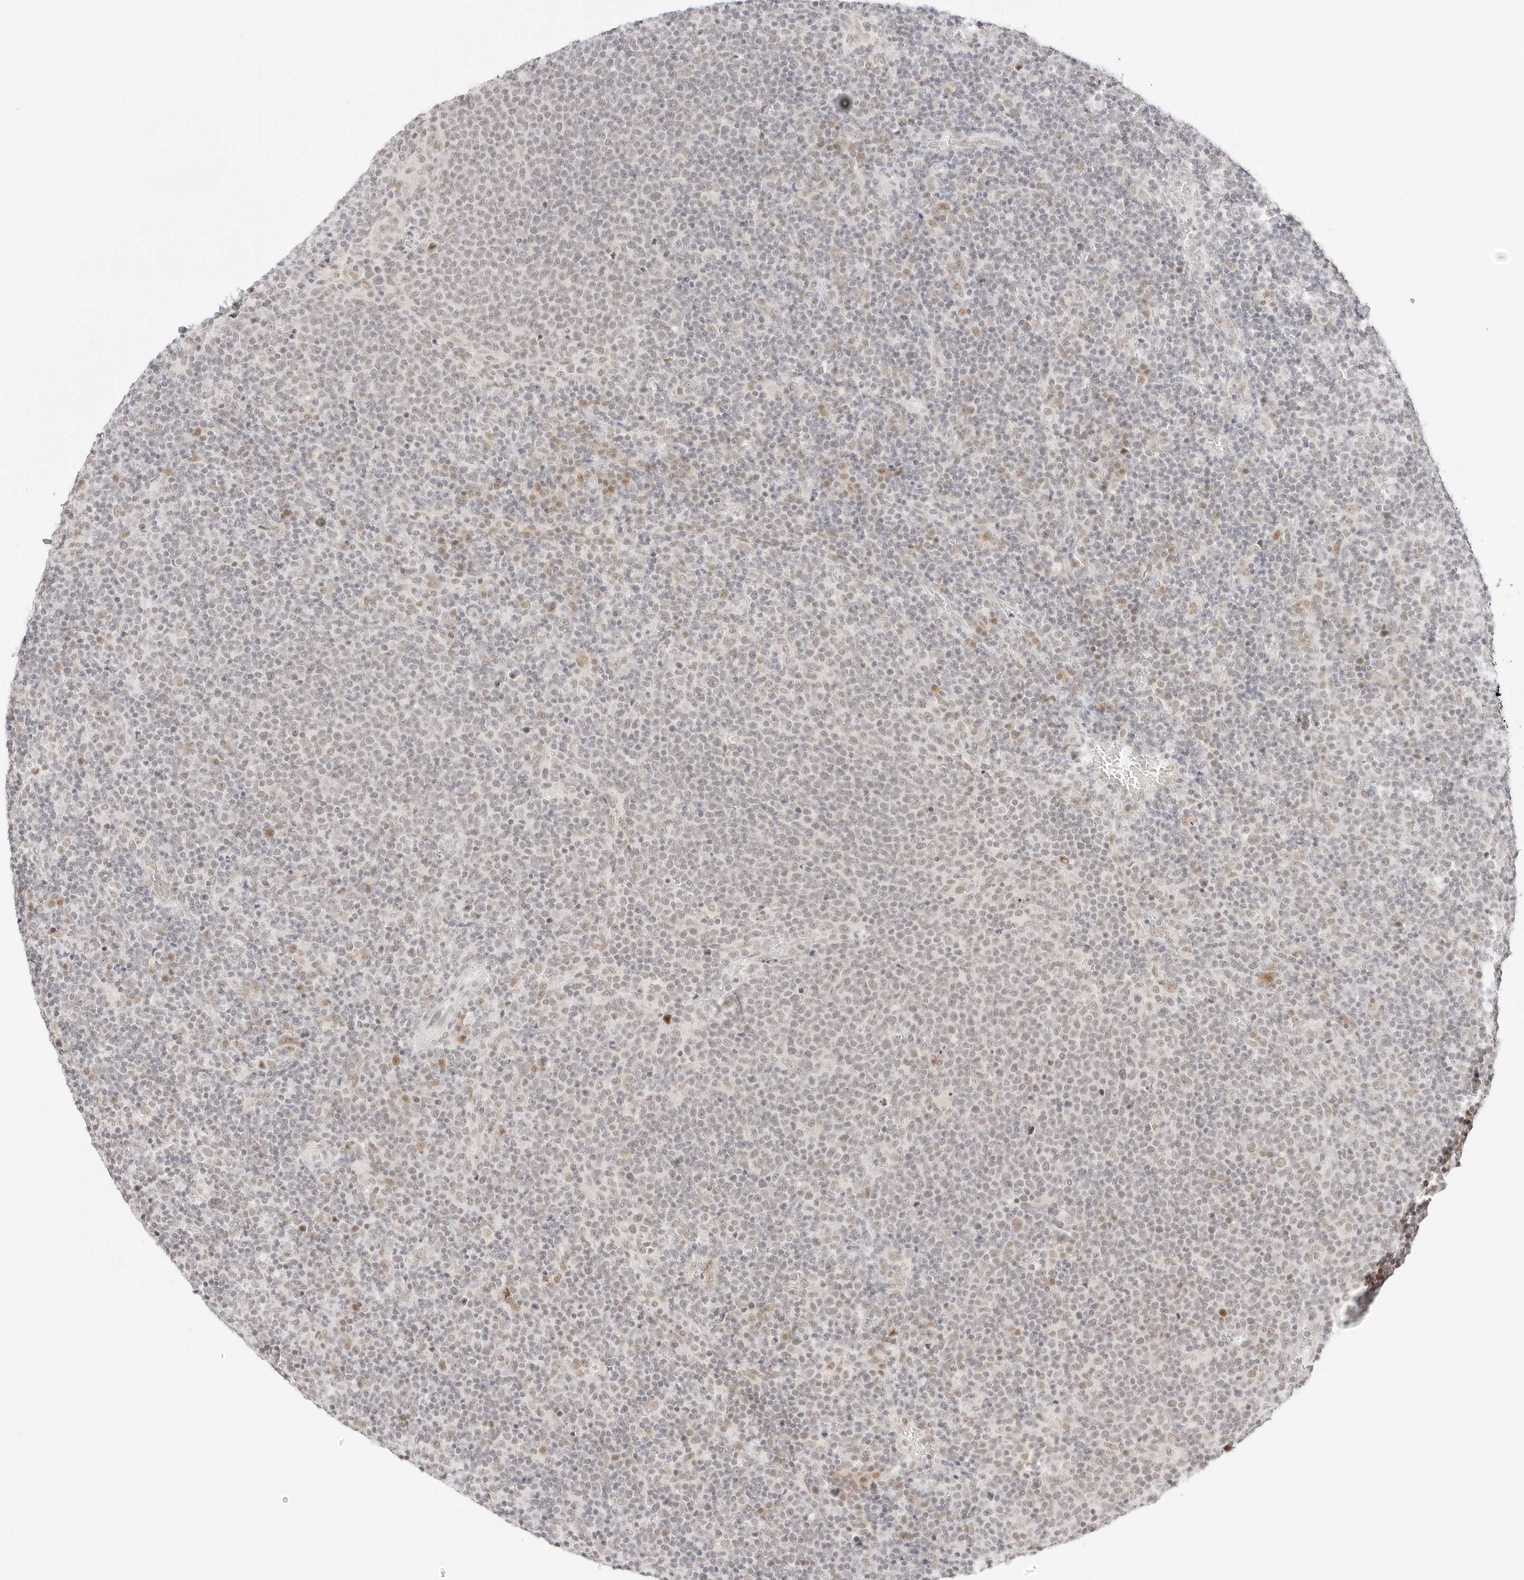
{"staining": {"intensity": "negative", "quantity": "none", "location": "none"}, "tissue": "lymphoma", "cell_type": "Tumor cells", "image_type": "cancer", "snomed": [{"axis": "morphology", "description": "Malignant lymphoma, non-Hodgkin's type, High grade"}, {"axis": "topography", "description": "Lymph node"}], "caption": "Tumor cells are negative for protein expression in human high-grade malignant lymphoma, non-Hodgkin's type. The staining is performed using DAB (3,3'-diaminobenzidine) brown chromogen with nuclei counter-stained in using hematoxylin.", "gene": "ITGA6", "patient": {"sex": "male", "age": 61}}